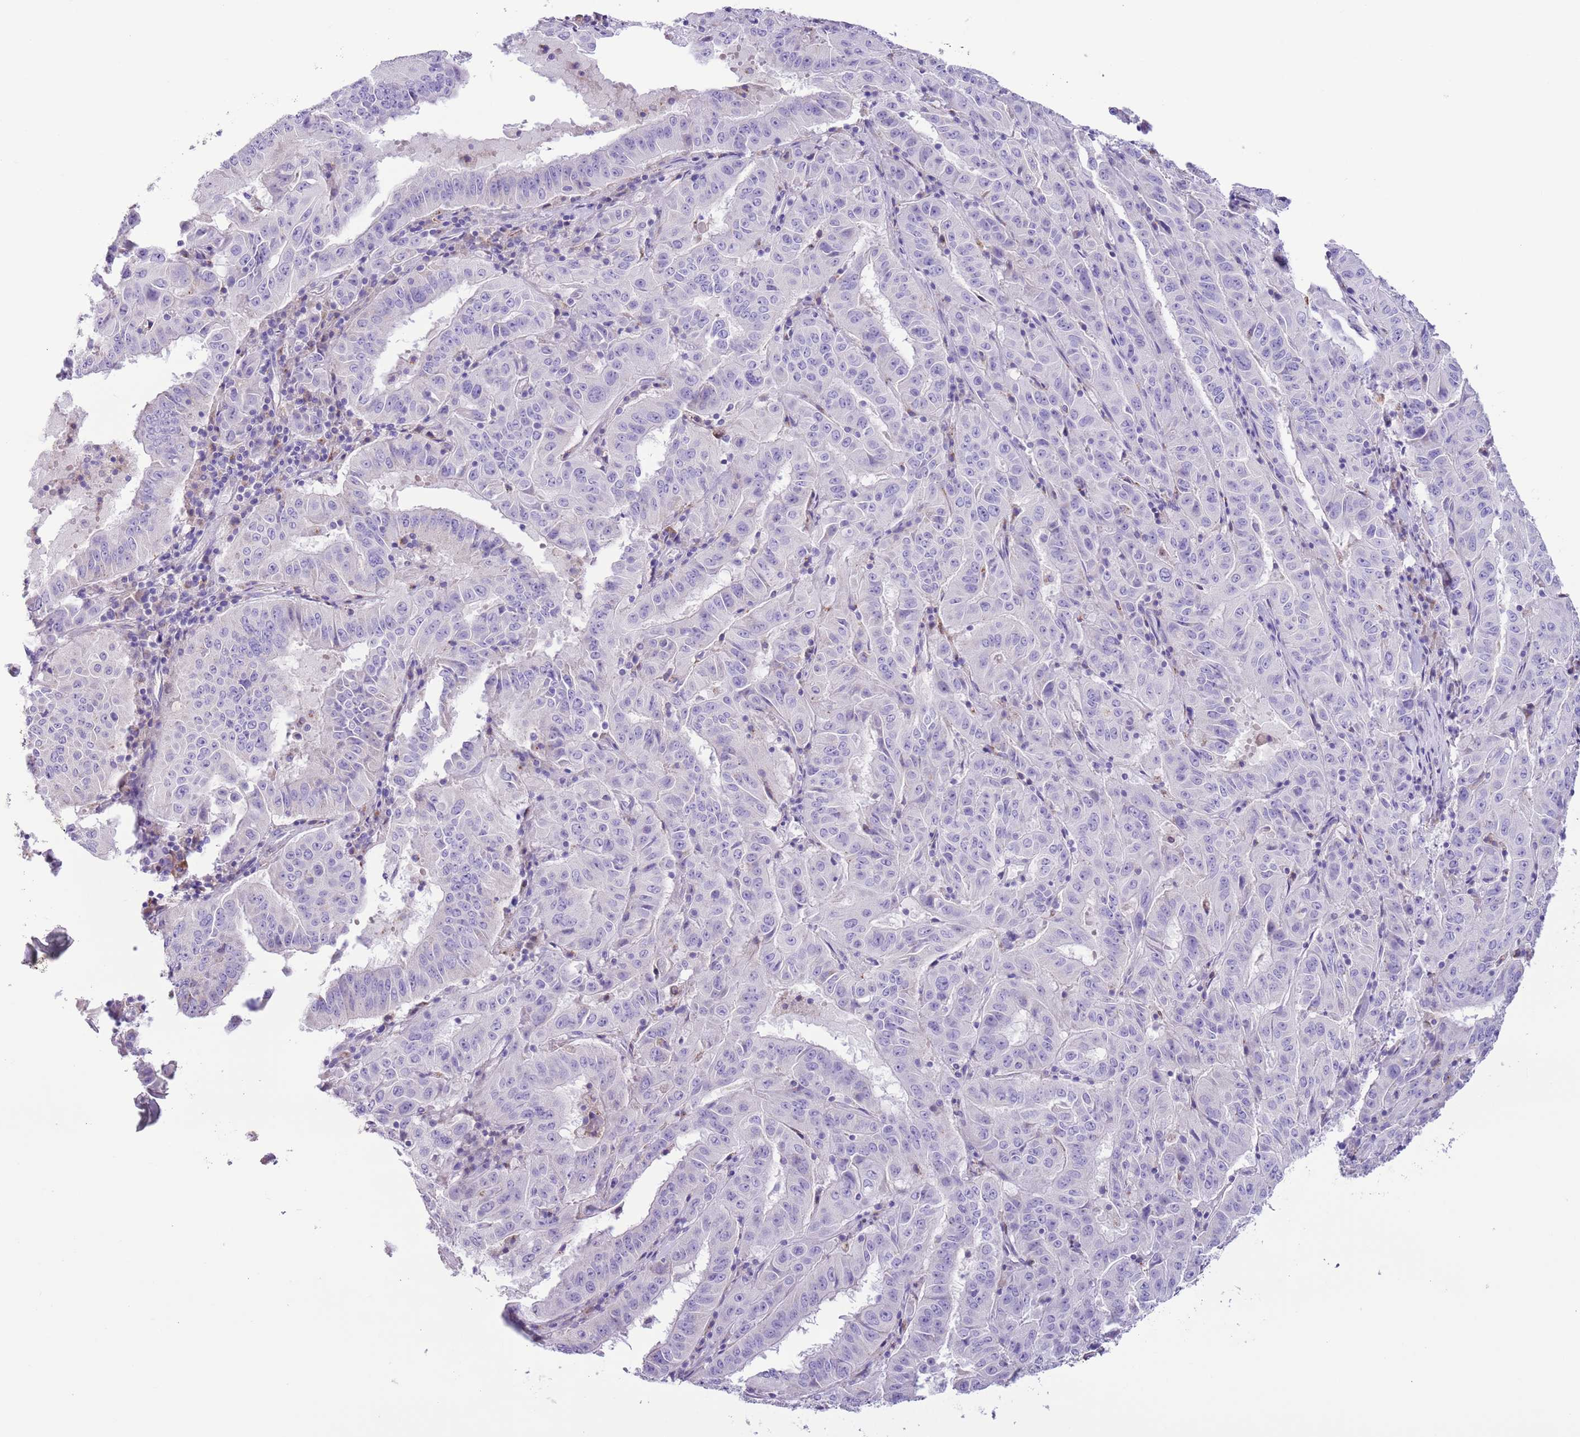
{"staining": {"intensity": "negative", "quantity": "none", "location": "none"}, "tissue": "pancreatic cancer", "cell_type": "Tumor cells", "image_type": "cancer", "snomed": [{"axis": "morphology", "description": "Adenocarcinoma, NOS"}, {"axis": "topography", "description": "Pancreas"}], "caption": "There is no significant positivity in tumor cells of adenocarcinoma (pancreatic). The staining was performed using DAB to visualize the protein expression in brown, while the nuclei were stained in blue with hematoxylin (Magnification: 20x).", "gene": "ZNF697", "patient": {"sex": "male", "age": 63}}